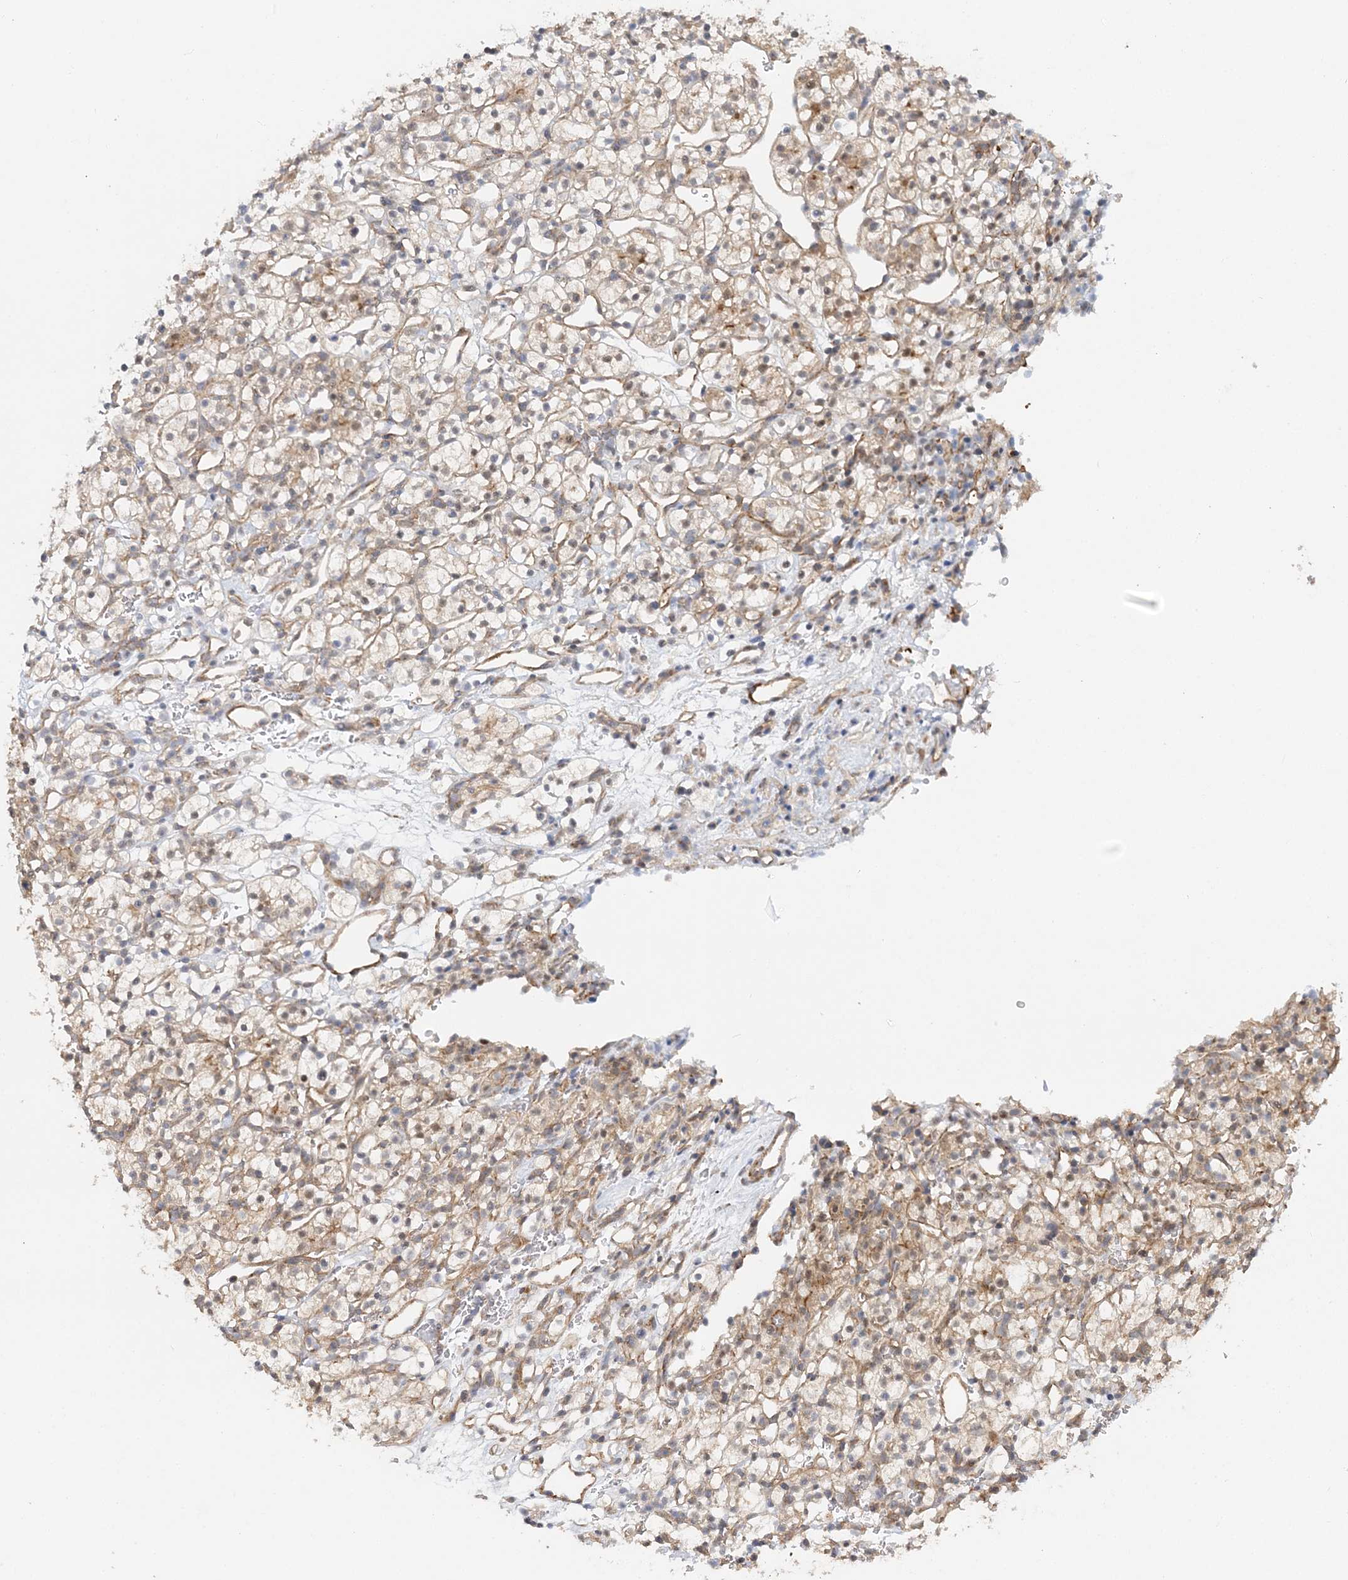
{"staining": {"intensity": "moderate", "quantity": "<25%", "location": "cytoplasmic/membranous"}, "tissue": "renal cancer", "cell_type": "Tumor cells", "image_type": "cancer", "snomed": [{"axis": "morphology", "description": "Adenocarcinoma, NOS"}, {"axis": "topography", "description": "Kidney"}], "caption": "Immunohistochemical staining of human adenocarcinoma (renal) displays moderate cytoplasmic/membranous protein expression in approximately <25% of tumor cells.", "gene": "MAT2B", "patient": {"sex": "female", "age": 57}}